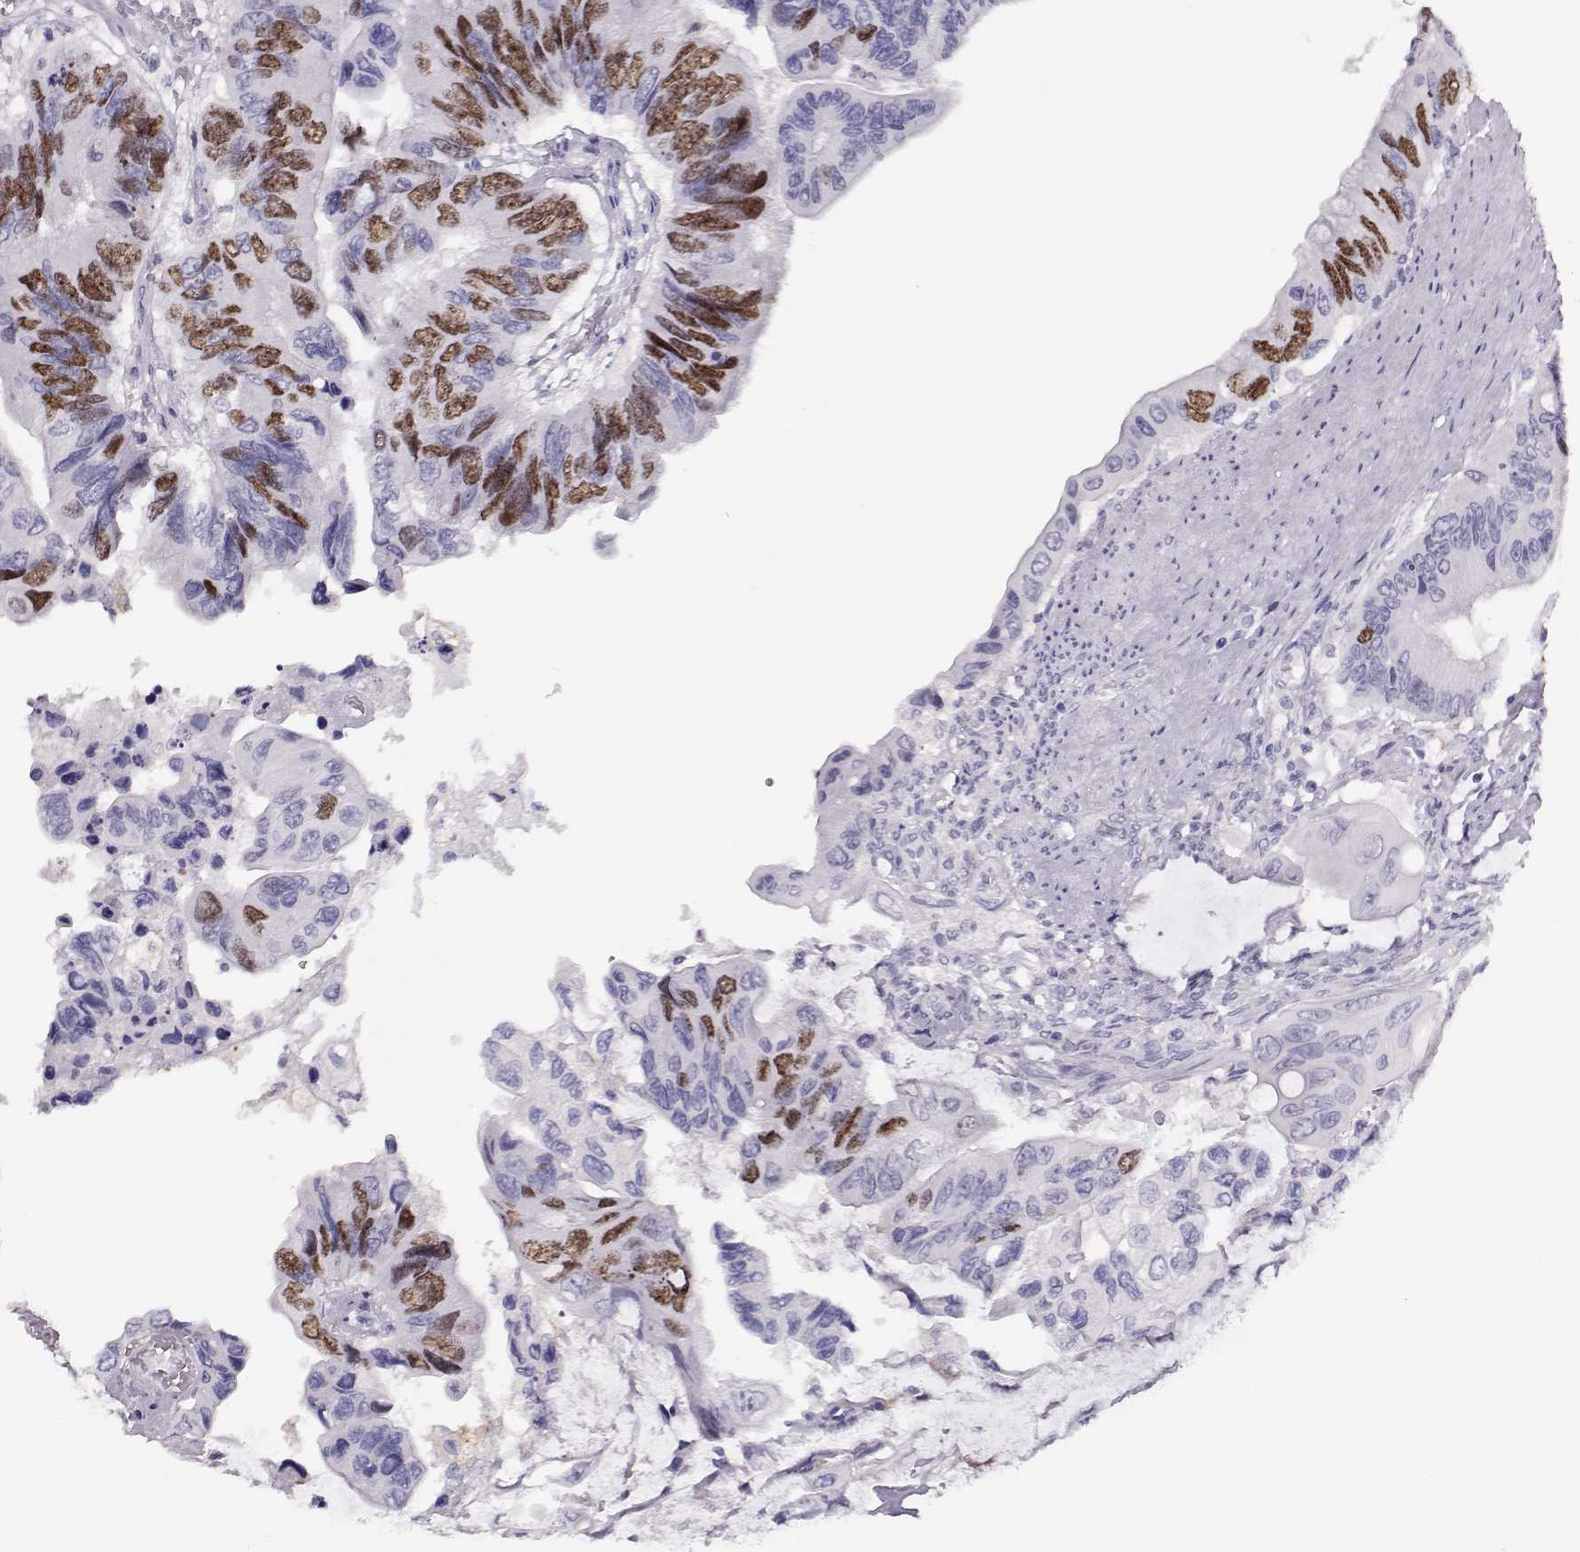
{"staining": {"intensity": "strong", "quantity": "<25%", "location": "nuclear"}, "tissue": "colorectal cancer", "cell_type": "Tumor cells", "image_type": "cancer", "snomed": [{"axis": "morphology", "description": "Adenocarcinoma, NOS"}, {"axis": "topography", "description": "Rectum"}], "caption": "About <25% of tumor cells in colorectal cancer reveal strong nuclear protein expression as visualized by brown immunohistochemical staining.", "gene": "SGO1", "patient": {"sex": "male", "age": 63}}